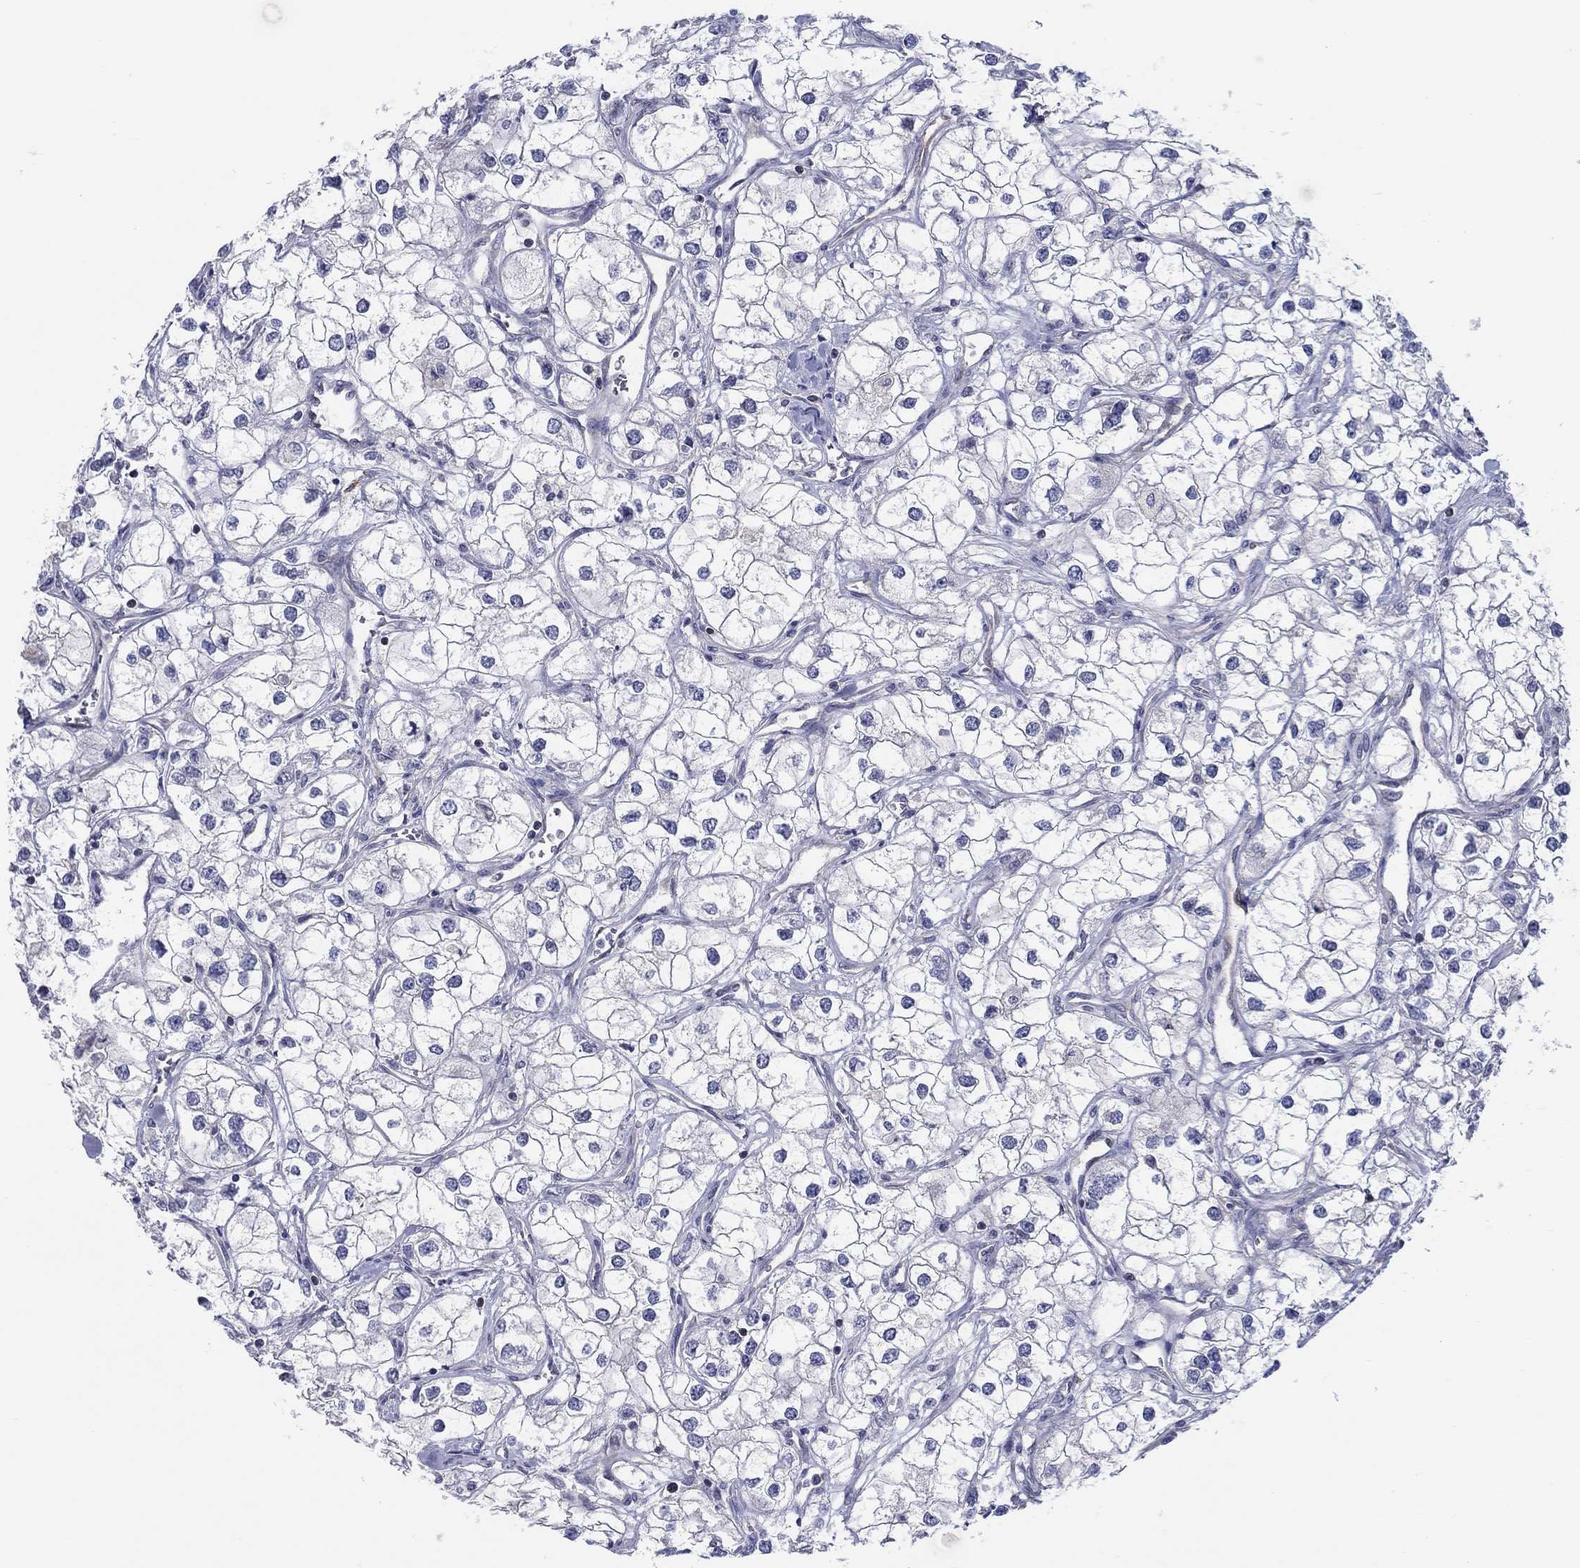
{"staining": {"intensity": "negative", "quantity": "none", "location": "none"}, "tissue": "renal cancer", "cell_type": "Tumor cells", "image_type": "cancer", "snomed": [{"axis": "morphology", "description": "Adenocarcinoma, NOS"}, {"axis": "topography", "description": "Kidney"}], "caption": "A micrograph of renal adenocarcinoma stained for a protein exhibits no brown staining in tumor cells.", "gene": "ERMP1", "patient": {"sex": "male", "age": 59}}